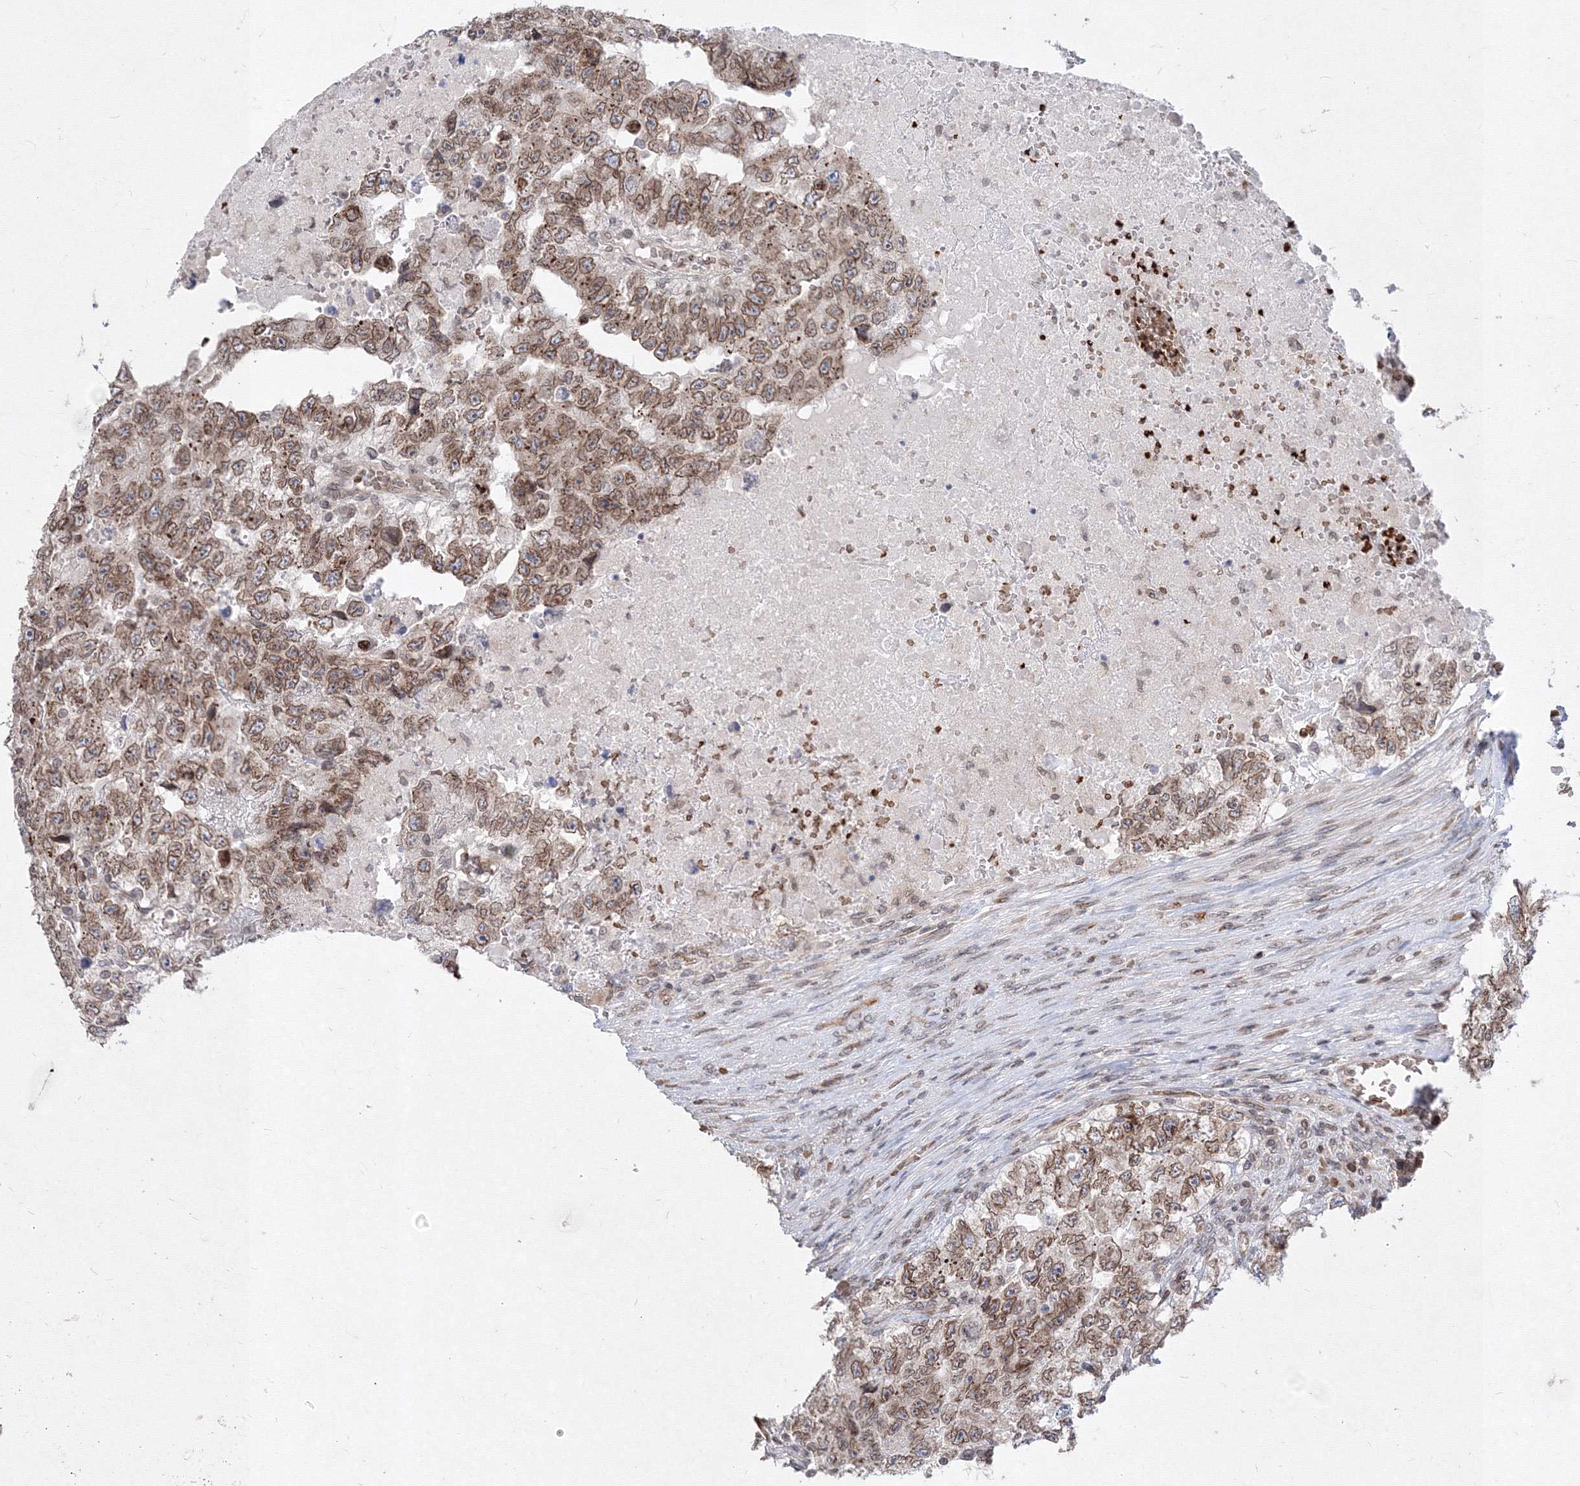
{"staining": {"intensity": "moderate", "quantity": ">75%", "location": "cytoplasmic/membranous,nuclear"}, "tissue": "testis cancer", "cell_type": "Tumor cells", "image_type": "cancer", "snomed": [{"axis": "morphology", "description": "Carcinoma, Embryonal, NOS"}, {"axis": "topography", "description": "Testis"}], "caption": "Immunohistochemistry photomicrograph of neoplastic tissue: testis cancer stained using immunohistochemistry (IHC) exhibits medium levels of moderate protein expression localized specifically in the cytoplasmic/membranous and nuclear of tumor cells, appearing as a cytoplasmic/membranous and nuclear brown color.", "gene": "DNAJB2", "patient": {"sex": "male", "age": 36}}